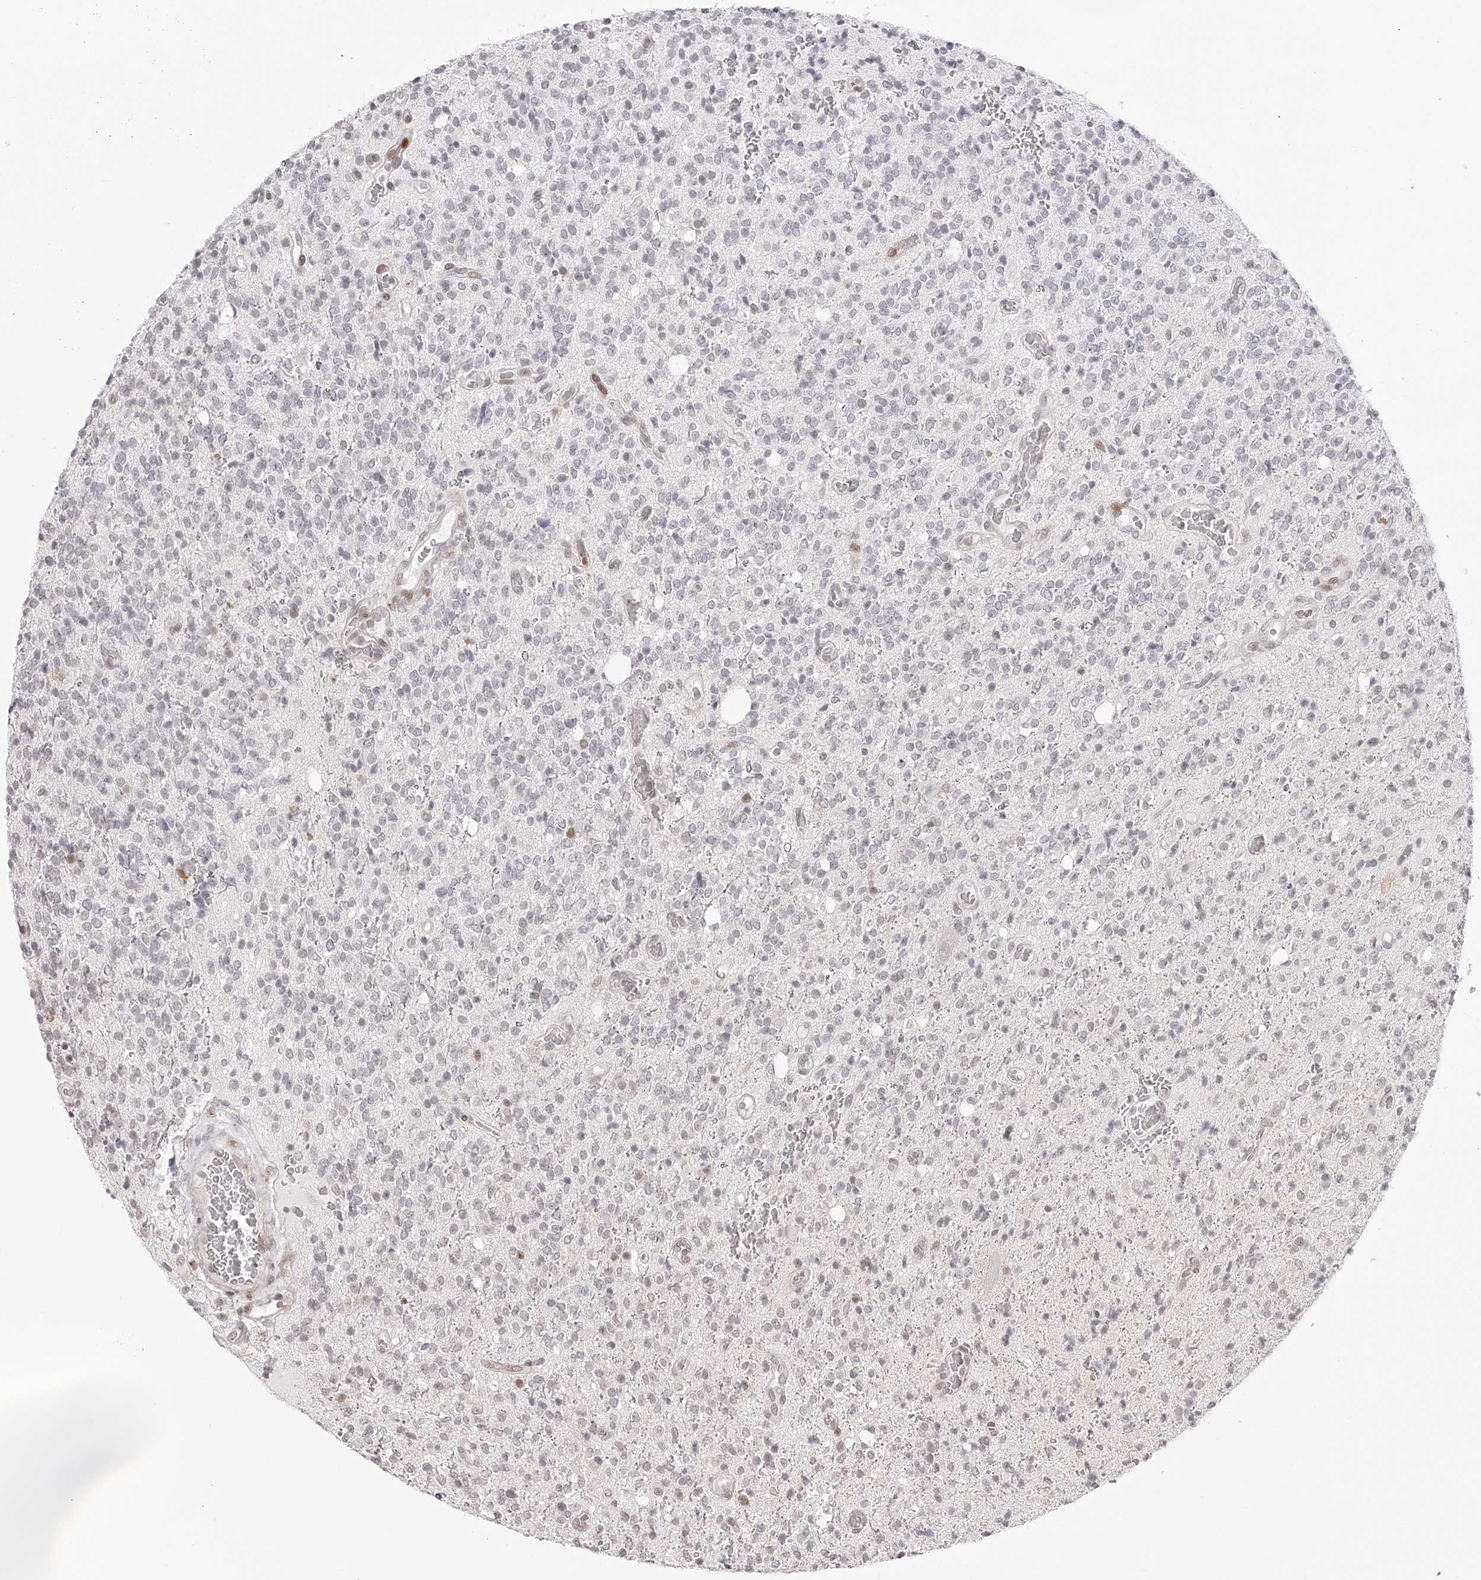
{"staining": {"intensity": "negative", "quantity": "none", "location": "none"}, "tissue": "glioma", "cell_type": "Tumor cells", "image_type": "cancer", "snomed": [{"axis": "morphology", "description": "Glioma, malignant, High grade"}, {"axis": "topography", "description": "Brain"}], "caption": "DAB immunohistochemical staining of malignant glioma (high-grade) reveals no significant staining in tumor cells. (DAB (3,3'-diaminobenzidine) immunohistochemistry (IHC), high magnification).", "gene": "PLEKHG1", "patient": {"sex": "male", "age": 34}}